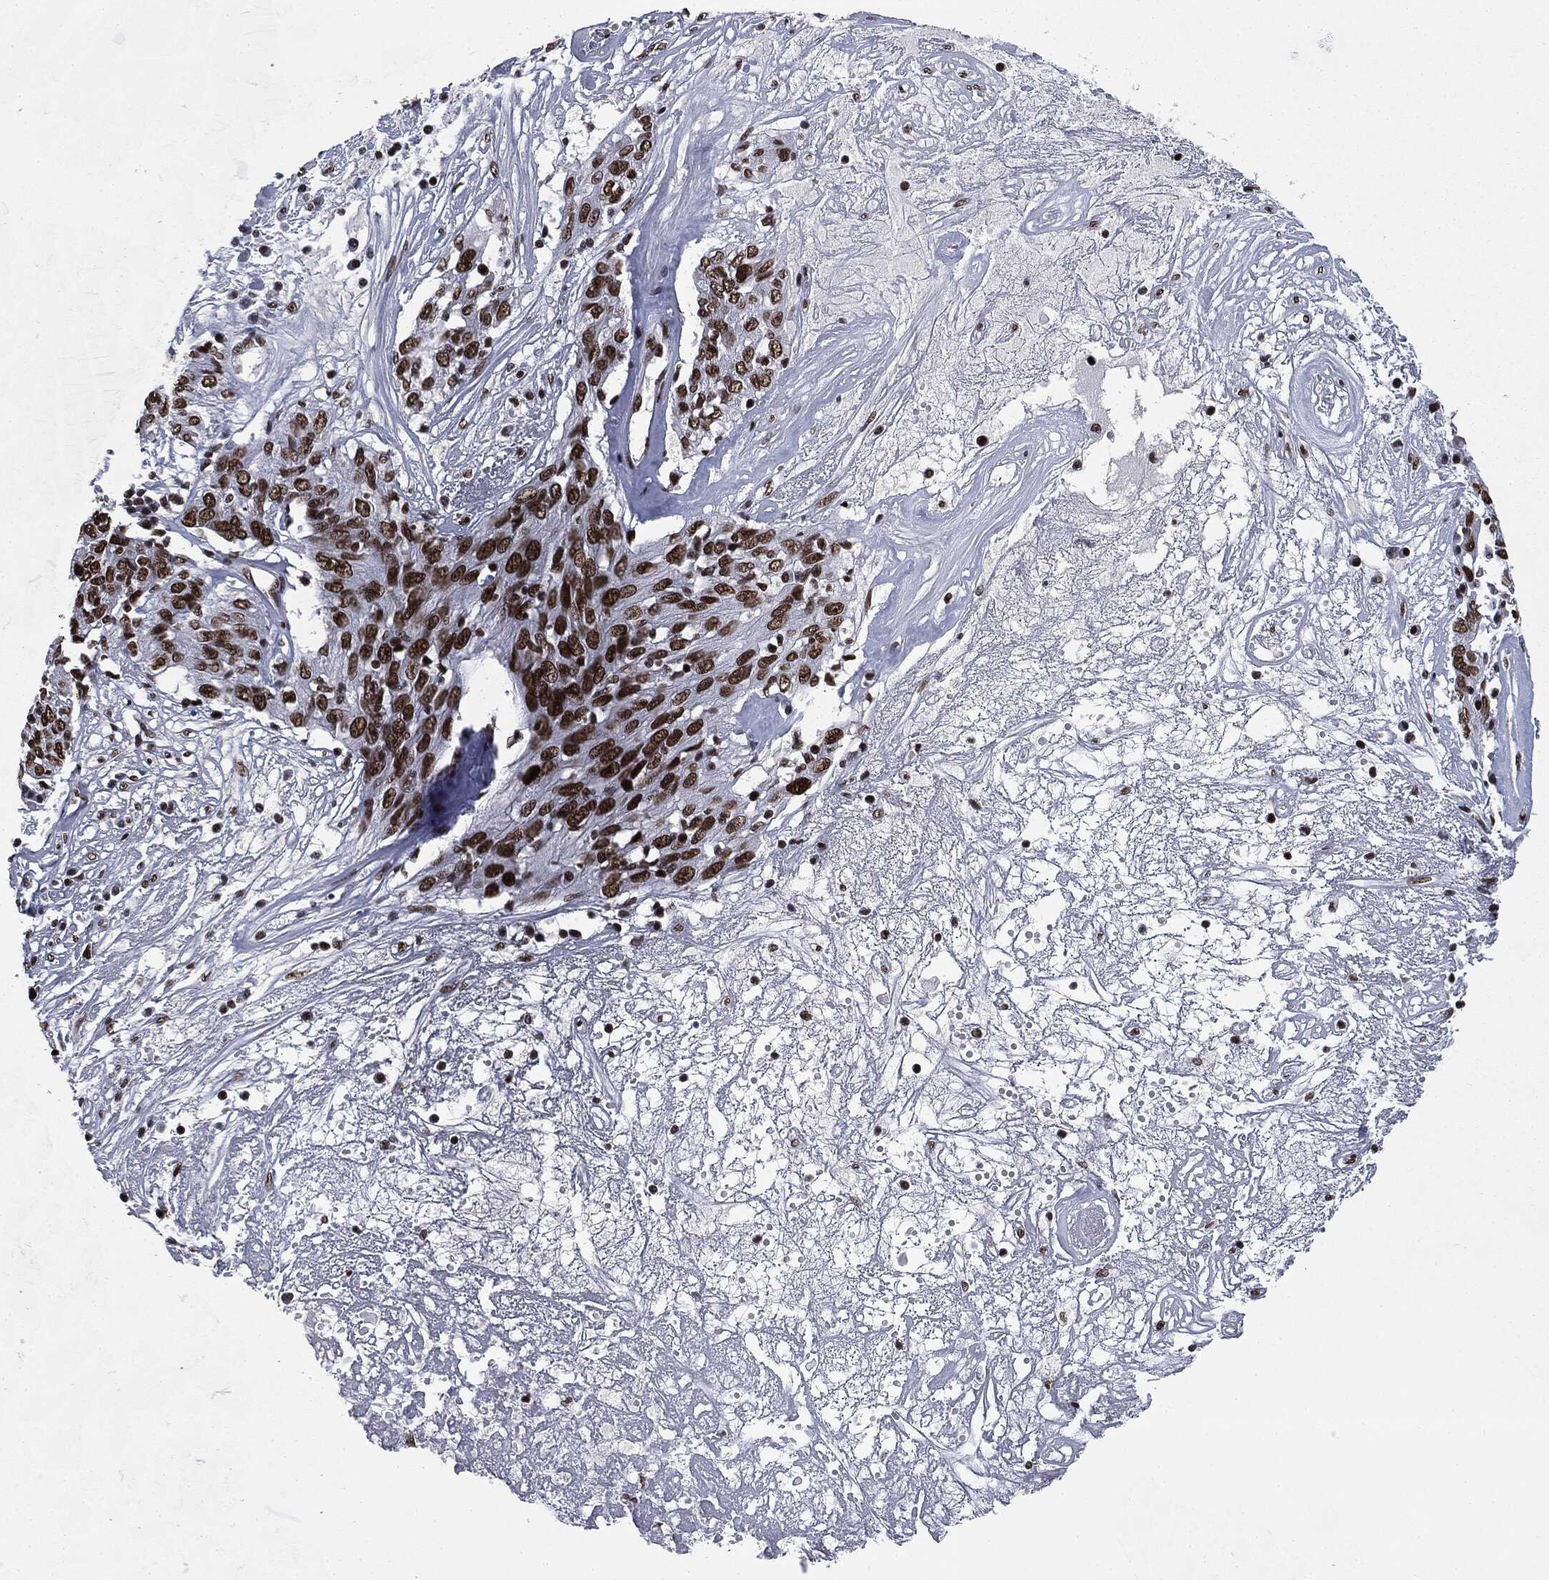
{"staining": {"intensity": "strong", "quantity": ">75%", "location": "nuclear"}, "tissue": "ovarian cancer", "cell_type": "Tumor cells", "image_type": "cancer", "snomed": [{"axis": "morphology", "description": "Carcinoma, endometroid"}, {"axis": "topography", "description": "Ovary"}], "caption": "Tumor cells demonstrate strong nuclear positivity in approximately >75% of cells in ovarian cancer (endometroid carcinoma).", "gene": "MSH2", "patient": {"sex": "female", "age": 50}}